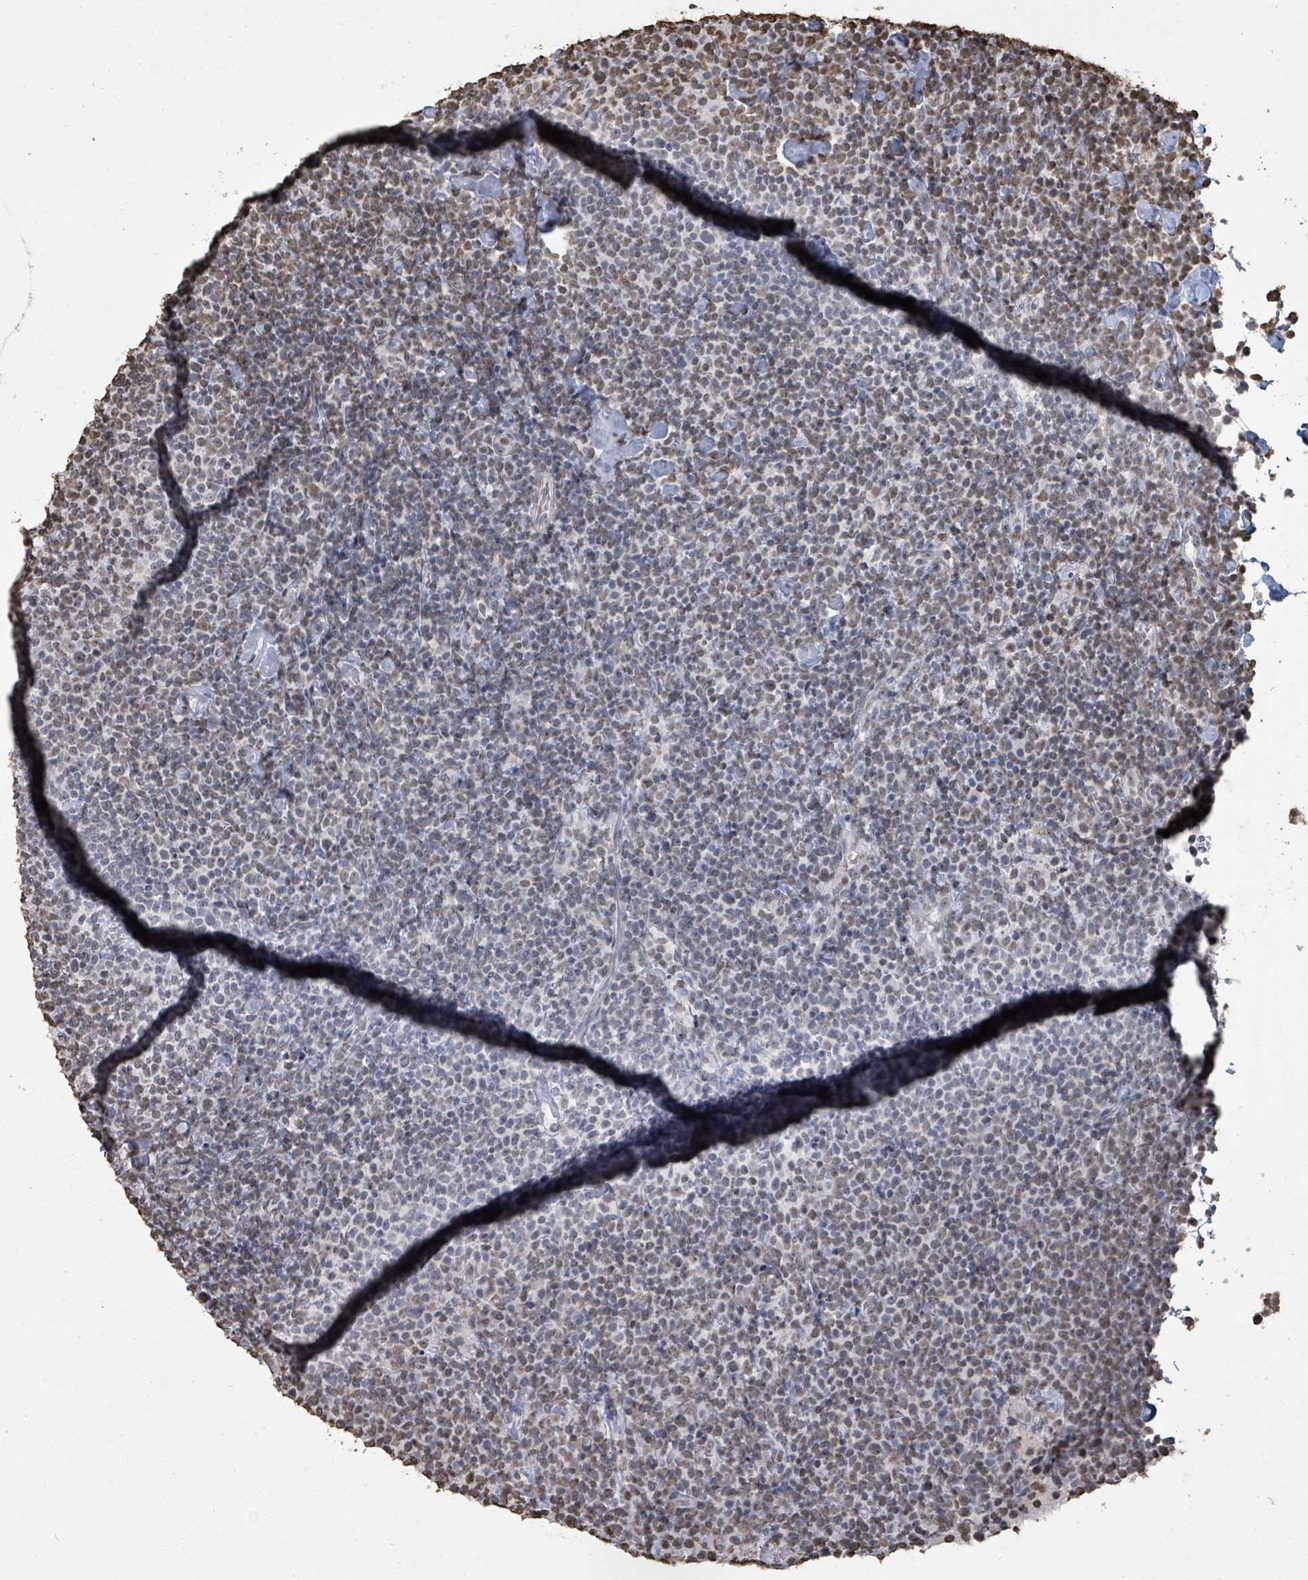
{"staining": {"intensity": "weak", "quantity": "25%-75%", "location": "nuclear"}, "tissue": "lymphoma", "cell_type": "Tumor cells", "image_type": "cancer", "snomed": [{"axis": "morphology", "description": "Malignant lymphoma, non-Hodgkin's type, High grade"}, {"axis": "topography", "description": "Lymph node"}], "caption": "Protein staining of high-grade malignant lymphoma, non-Hodgkin's type tissue exhibits weak nuclear expression in about 25%-75% of tumor cells. Using DAB (brown) and hematoxylin (blue) stains, captured at high magnification using brightfield microscopy.", "gene": "MRPS12", "patient": {"sex": "male", "age": 61}}